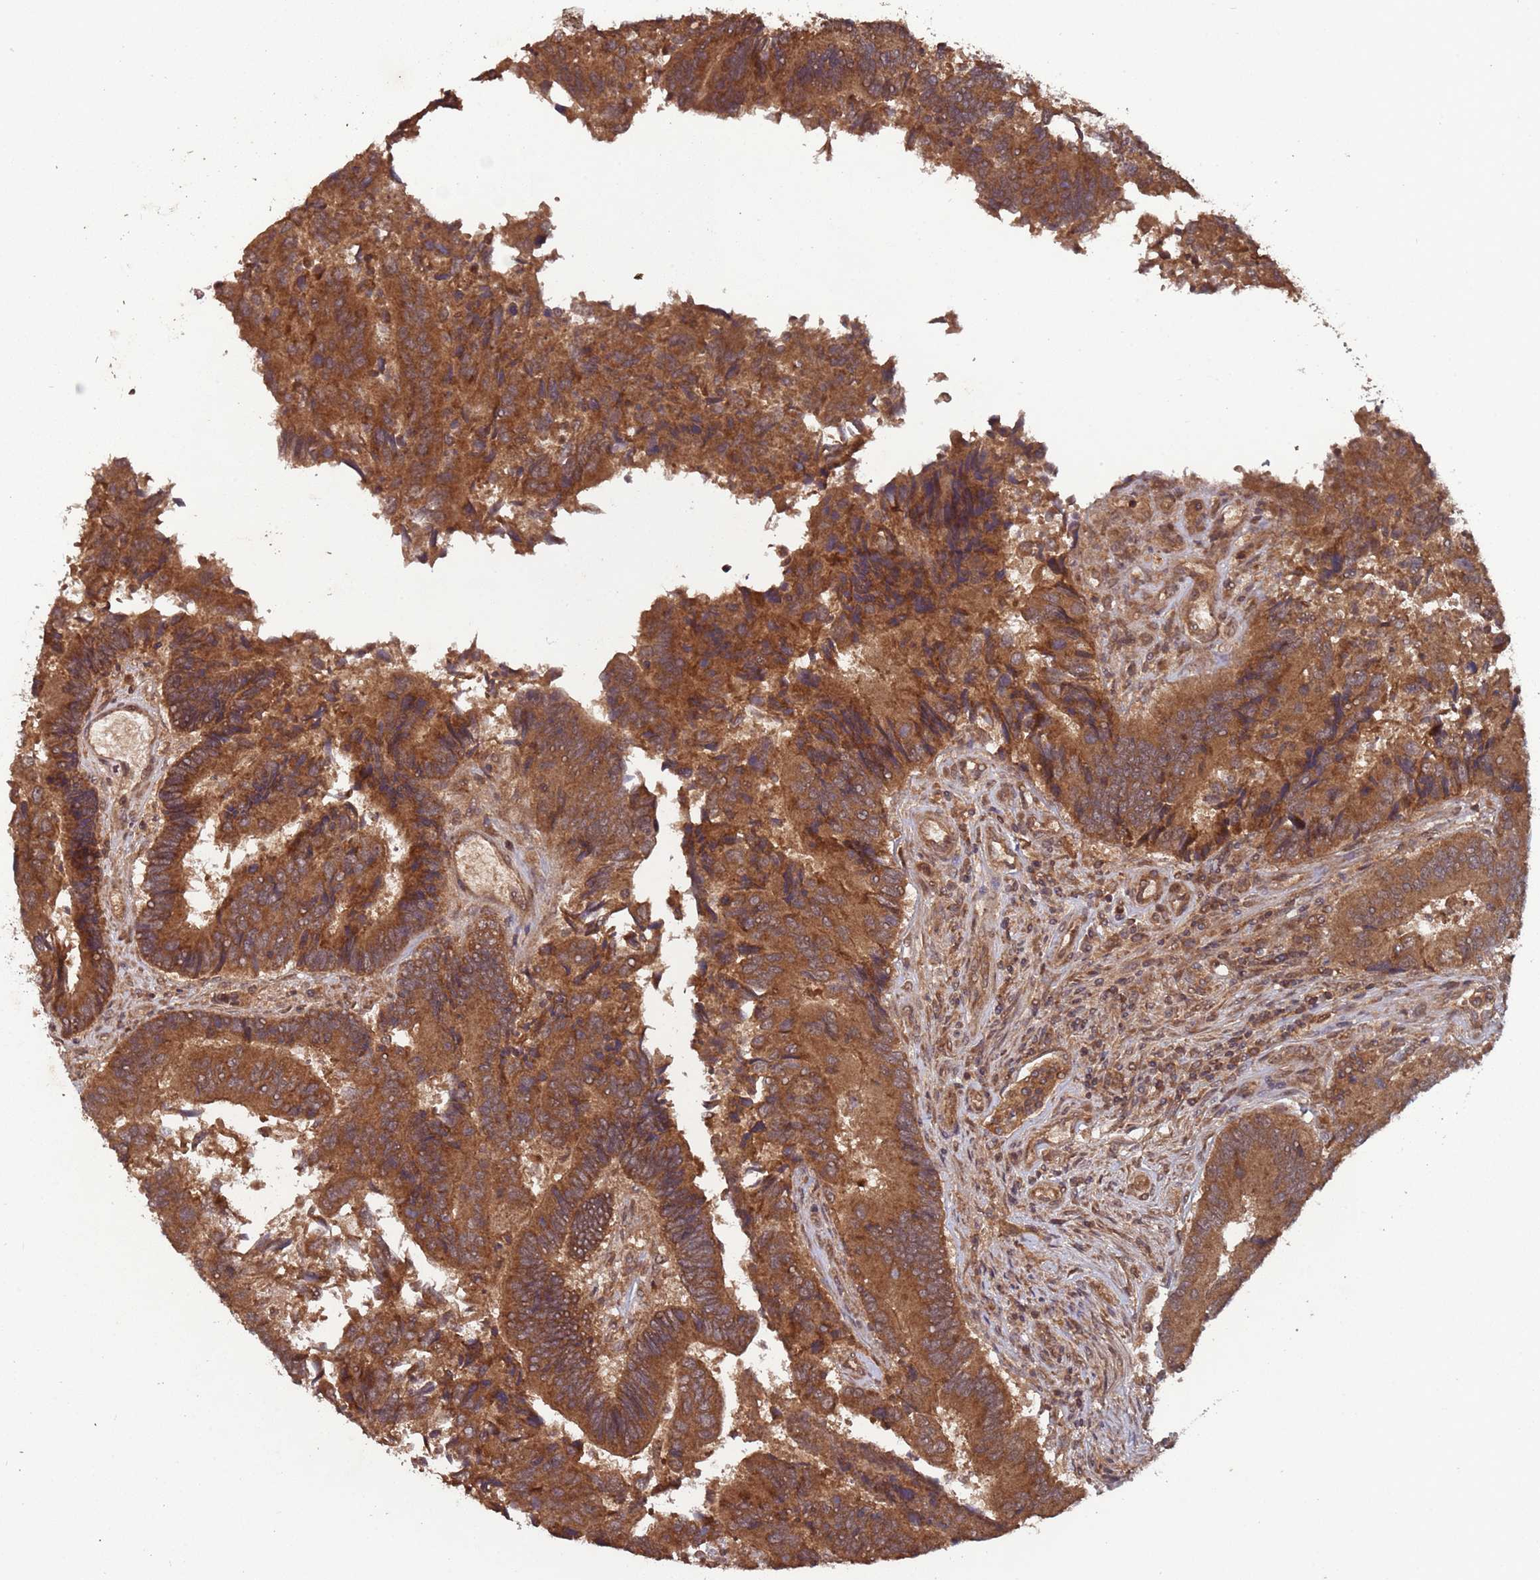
{"staining": {"intensity": "moderate", "quantity": ">75%", "location": "cytoplasmic/membranous"}, "tissue": "colorectal cancer", "cell_type": "Tumor cells", "image_type": "cancer", "snomed": [{"axis": "morphology", "description": "Adenocarcinoma, NOS"}, {"axis": "topography", "description": "Colon"}], "caption": "Colorectal cancer (adenocarcinoma) was stained to show a protein in brown. There is medium levels of moderate cytoplasmic/membranous expression in about >75% of tumor cells.", "gene": "ERI1", "patient": {"sex": "female", "age": 67}}